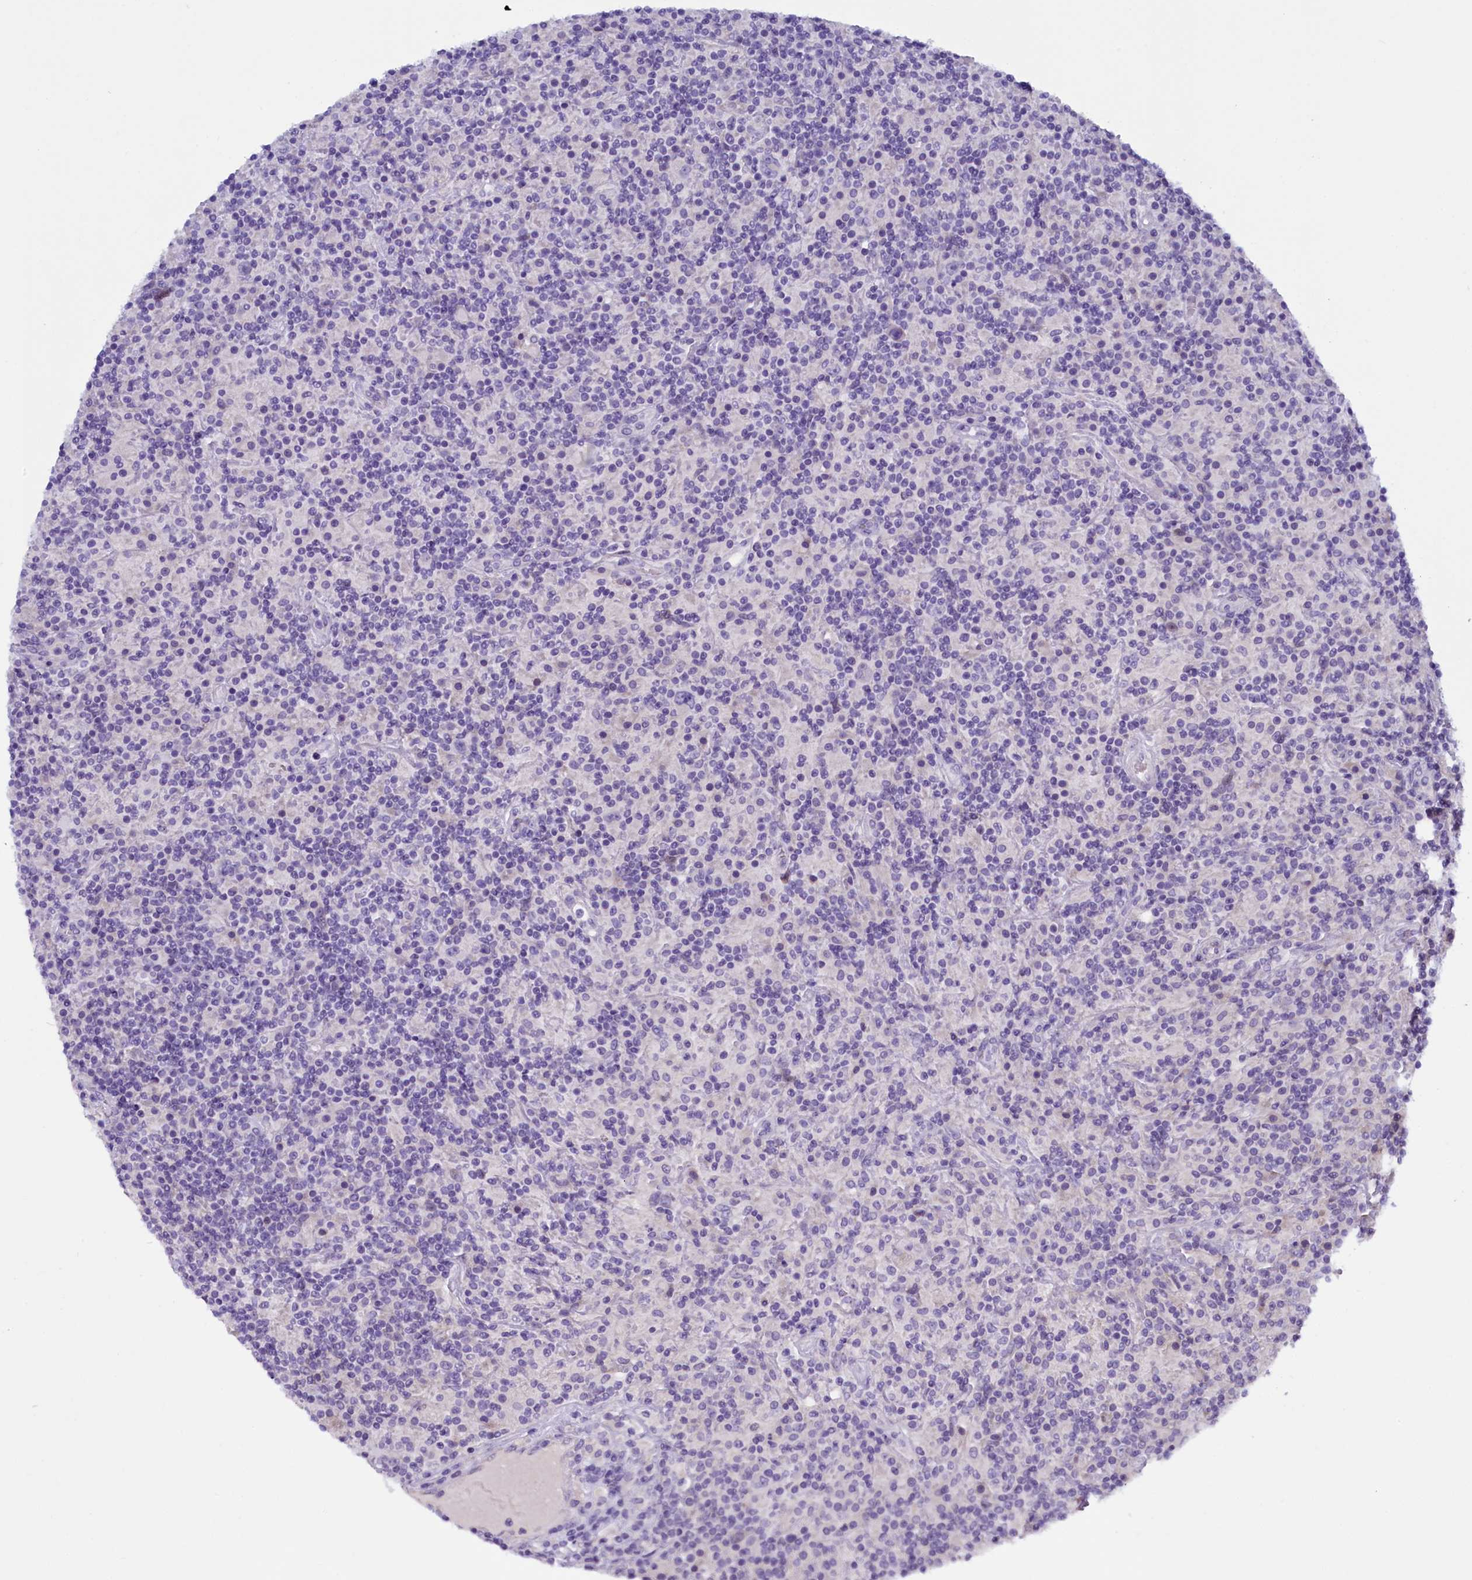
{"staining": {"intensity": "negative", "quantity": "none", "location": "none"}, "tissue": "lymphoma", "cell_type": "Tumor cells", "image_type": "cancer", "snomed": [{"axis": "morphology", "description": "Hodgkin's disease, NOS"}, {"axis": "topography", "description": "Lymph node"}], "caption": "Lymphoma was stained to show a protein in brown. There is no significant staining in tumor cells.", "gene": "RTTN", "patient": {"sex": "male", "age": 70}}